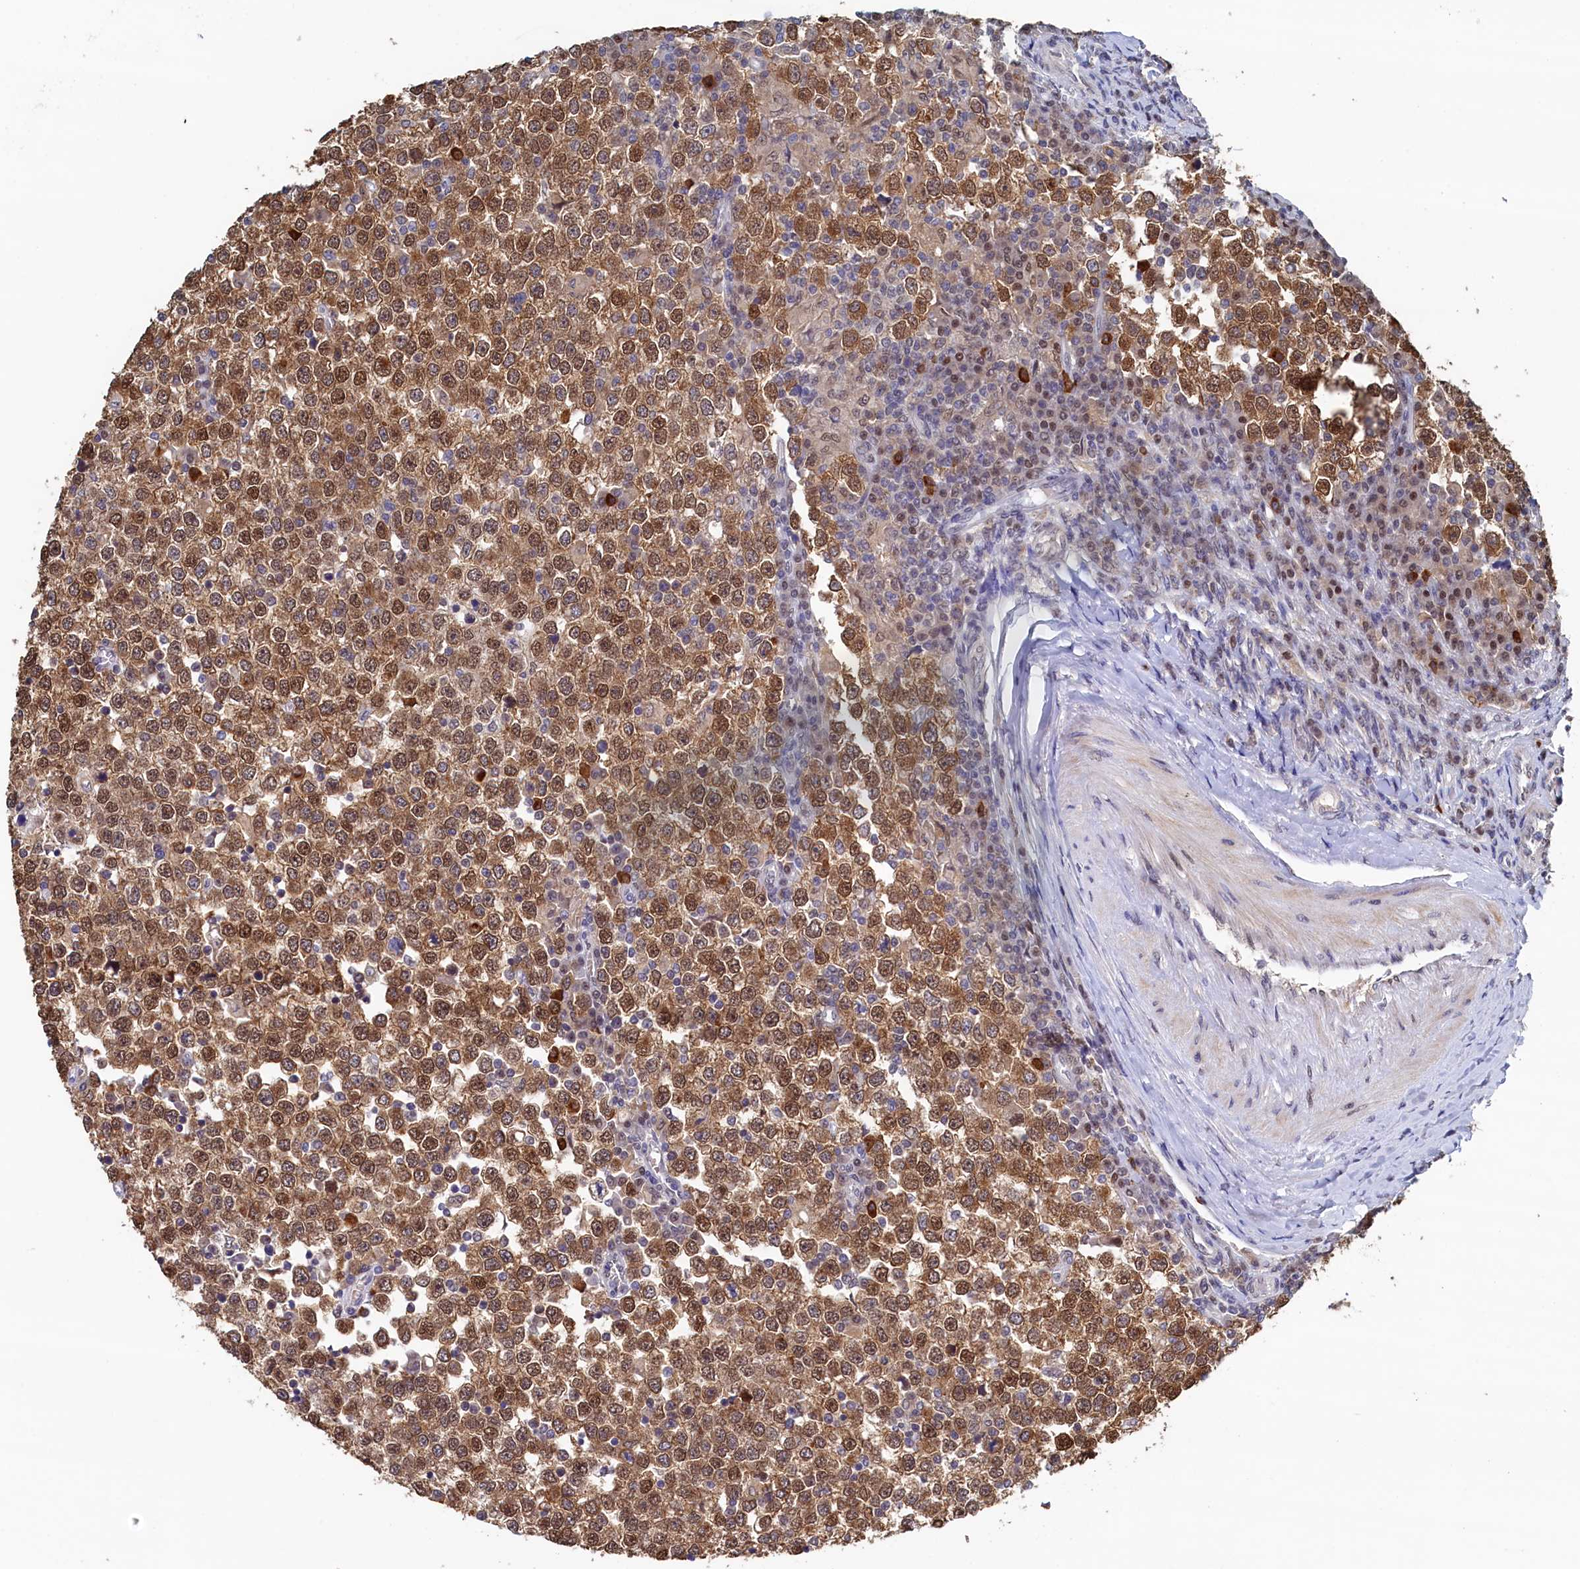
{"staining": {"intensity": "moderate", "quantity": ">75%", "location": "cytoplasmic/membranous,nuclear"}, "tissue": "testis cancer", "cell_type": "Tumor cells", "image_type": "cancer", "snomed": [{"axis": "morphology", "description": "Seminoma, NOS"}, {"axis": "topography", "description": "Testis"}], "caption": "Tumor cells reveal medium levels of moderate cytoplasmic/membranous and nuclear staining in approximately >75% of cells in seminoma (testis).", "gene": "AHCY", "patient": {"sex": "male", "age": 65}}